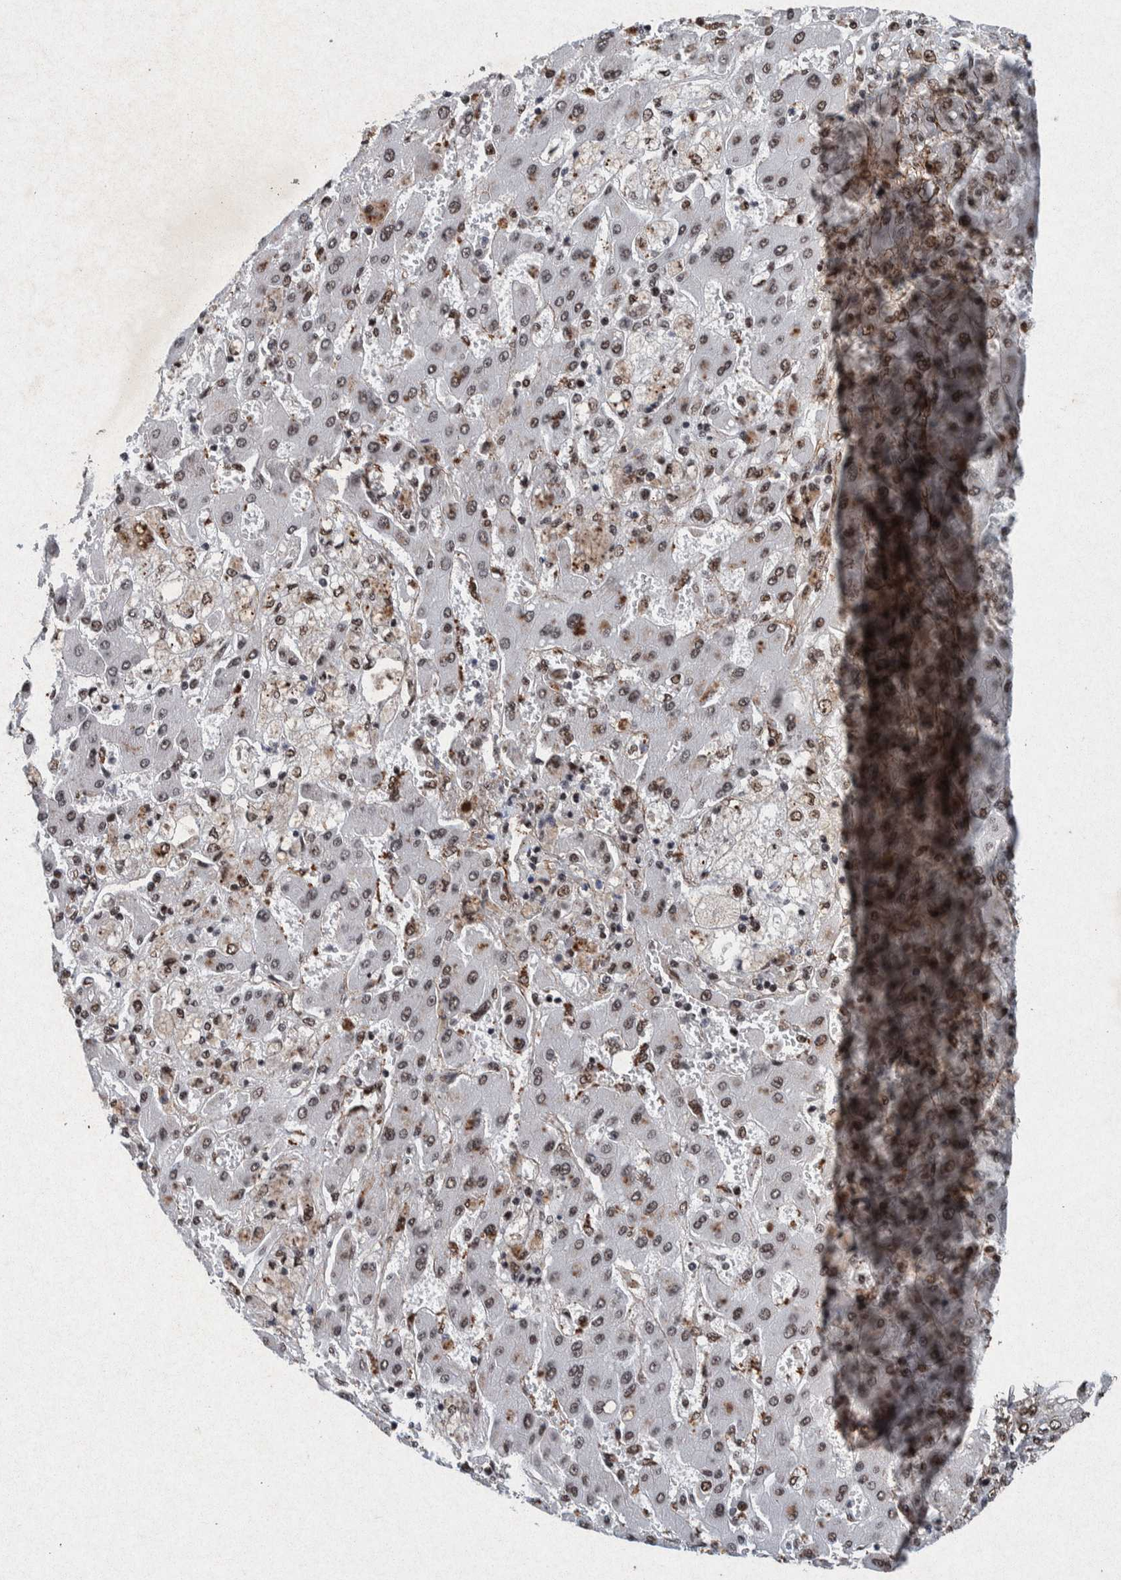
{"staining": {"intensity": "moderate", "quantity": ">75%", "location": "nuclear"}, "tissue": "liver cancer", "cell_type": "Tumor cells", "image_type": "cancer", "snomed": [{"axis": "morphology", "description": "Cholangiocarcinoma"}, {"axis": "topography", "description": "Liver"}], "caption": "A high-resolution histopathology image shows immunohistochemistry staining of cholangiocarcinoma (liver), which demonstrates moderate nuclear positivity in approximately >75% of tumor cells.", "gene": "TAF10", "patient": {"sex": "male", "age": 50}}